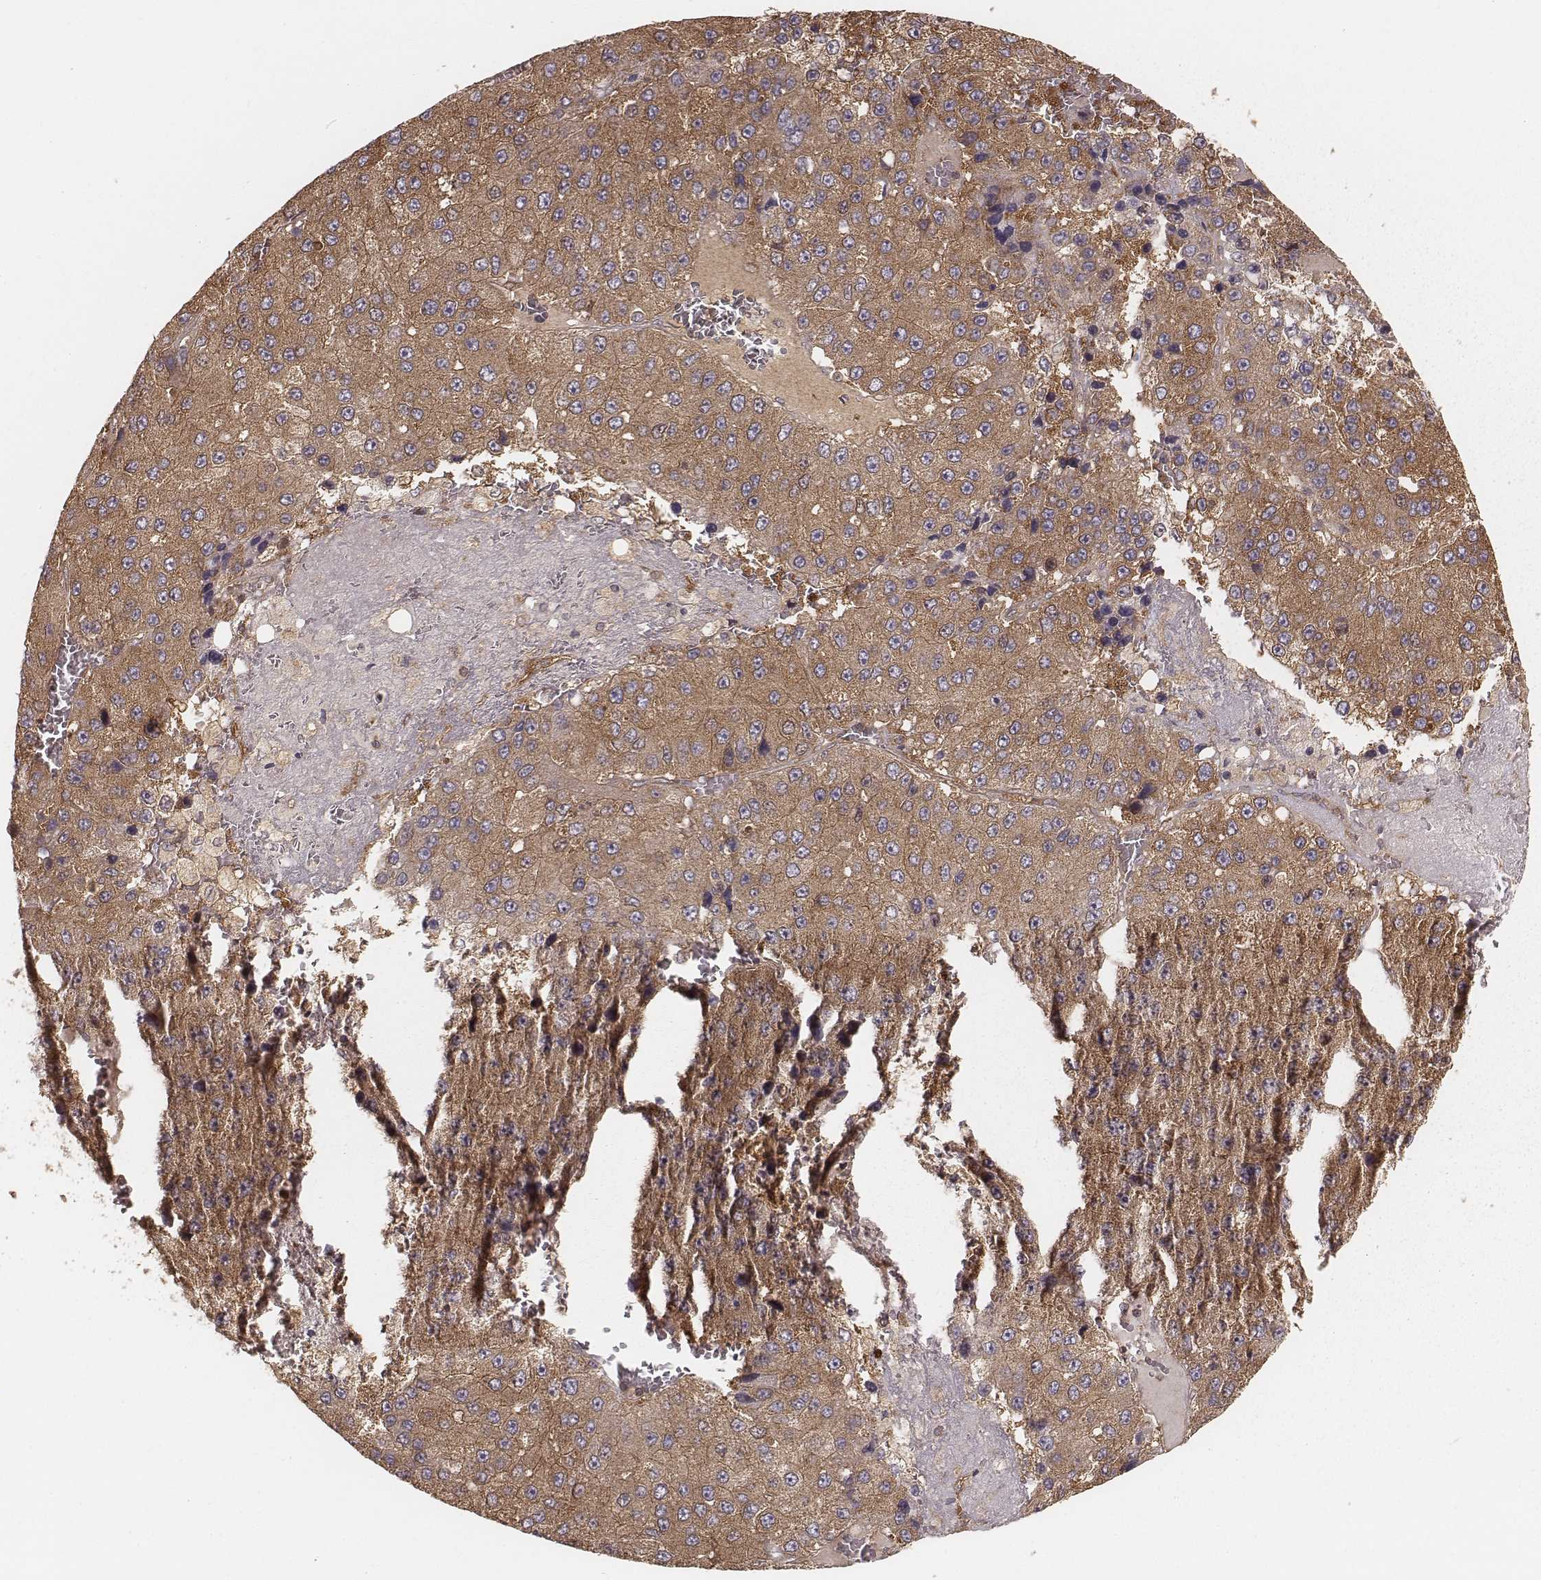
{"staining": {"intensity": "moderate", "quantity": ">75%", "location": "cytoplasmic/membranous"}, "tissue": "liver cancer", "cell_type": "Tumor cells", "image_type": "cancer", "snomed": [{"axis": "morphology", "description": "Carcinoma, Hepatocellular, NOS"}, {"axis": "topography", "description": "Liver"}], "caption": "An image of human liver cancer (hepatocellular carcinoma) stained for a protein displays moderate cytoplasmic/membranous brown staining in tumor cells. (DAB = brown stain, brightfield microscopy at high magnification).", "gene": "CARS1", "patient": {"sex": "female", "age": 73}}